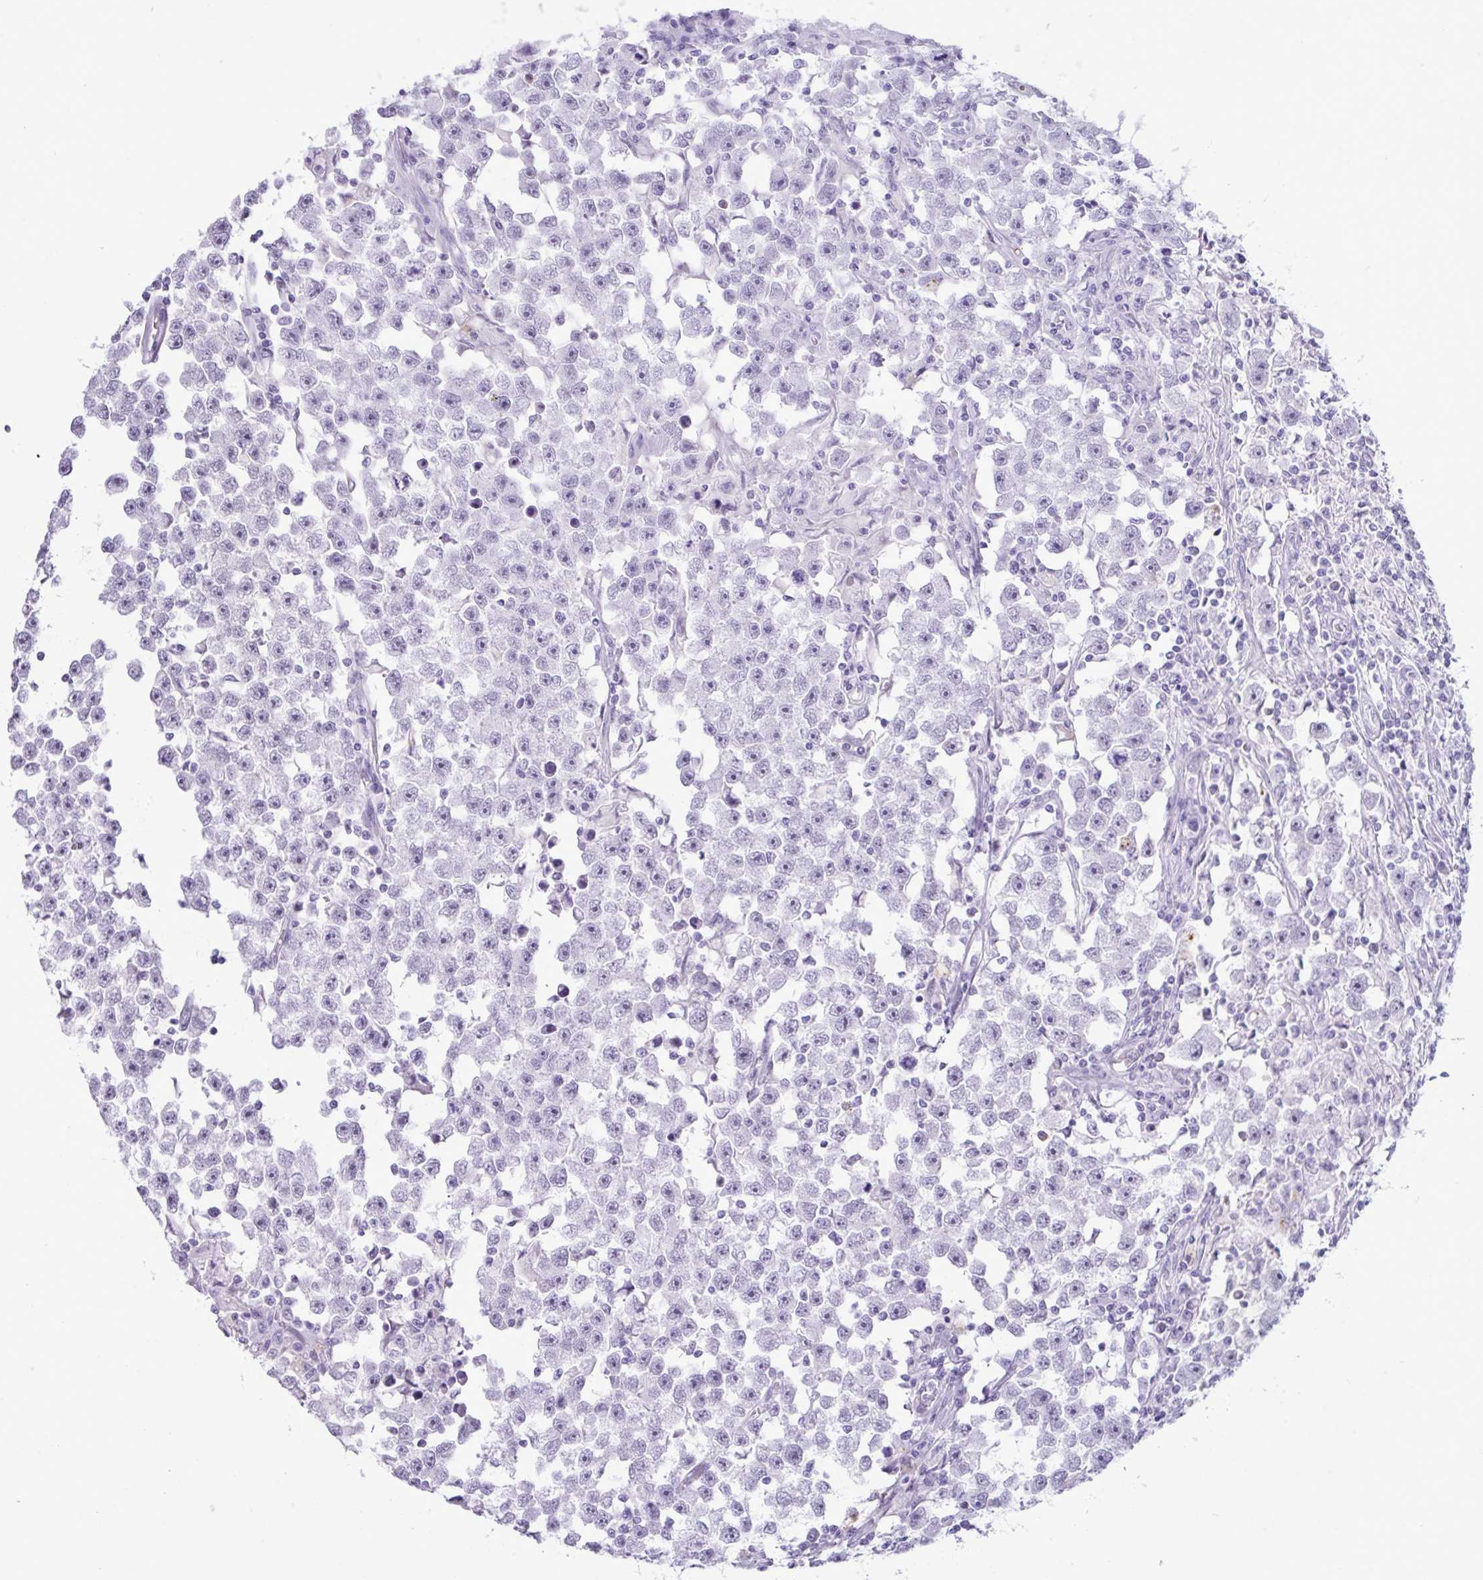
{"staining": {"intensity": "negative", "quantity": "none", "location": "none"}, "tissue": "testis cancer", "cell_type": "Tumor cells", "image_type": "cancer", "snomed": [{"axis": "morphology", "description": "Seminoma, NOS"}, {"axis": "topography", "description": "Testis"}], "caption": "This is an immunohistochemistry micrograph of human testis seminoma. There is no expression in tumor cells.", "gene": "ELN", "patient": {"sex": "male", "age": 33}}